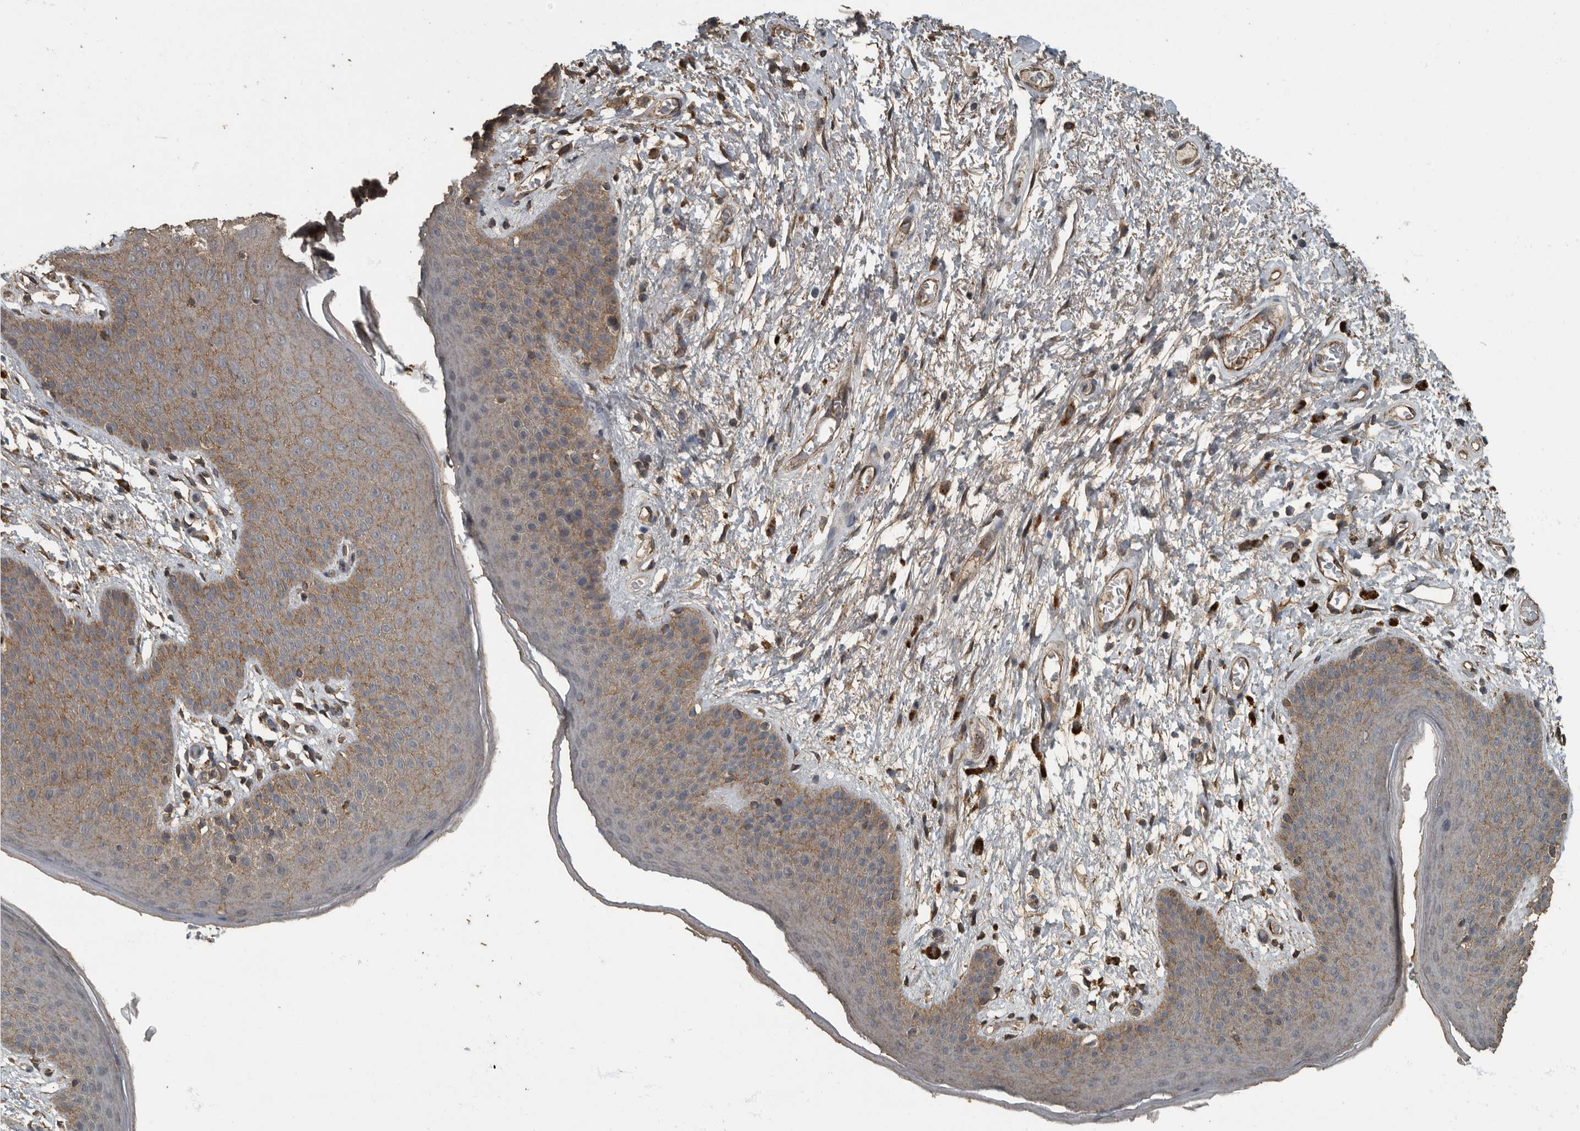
{"staining": {"intensity": "moderate", "quantity": "25%-75%", "location": "cytoplasmic/membranous"}, "tissue": "skin", "cell_type": "Epidermal cells", "image_type": "normal", "snomed": [{"axis": "morphology", "description": "Normal tissue, NOS"}, {"axis": "topography", "description": "Anal"}], "caption": "Brown immunohistochemical staining in normal skin reveals moderate cytoplasmic/membranous expression in approximately 25%-75% of epidermal cells.", "gene": "IL15RA", "patient": {"sex": "male", "age": 74}}